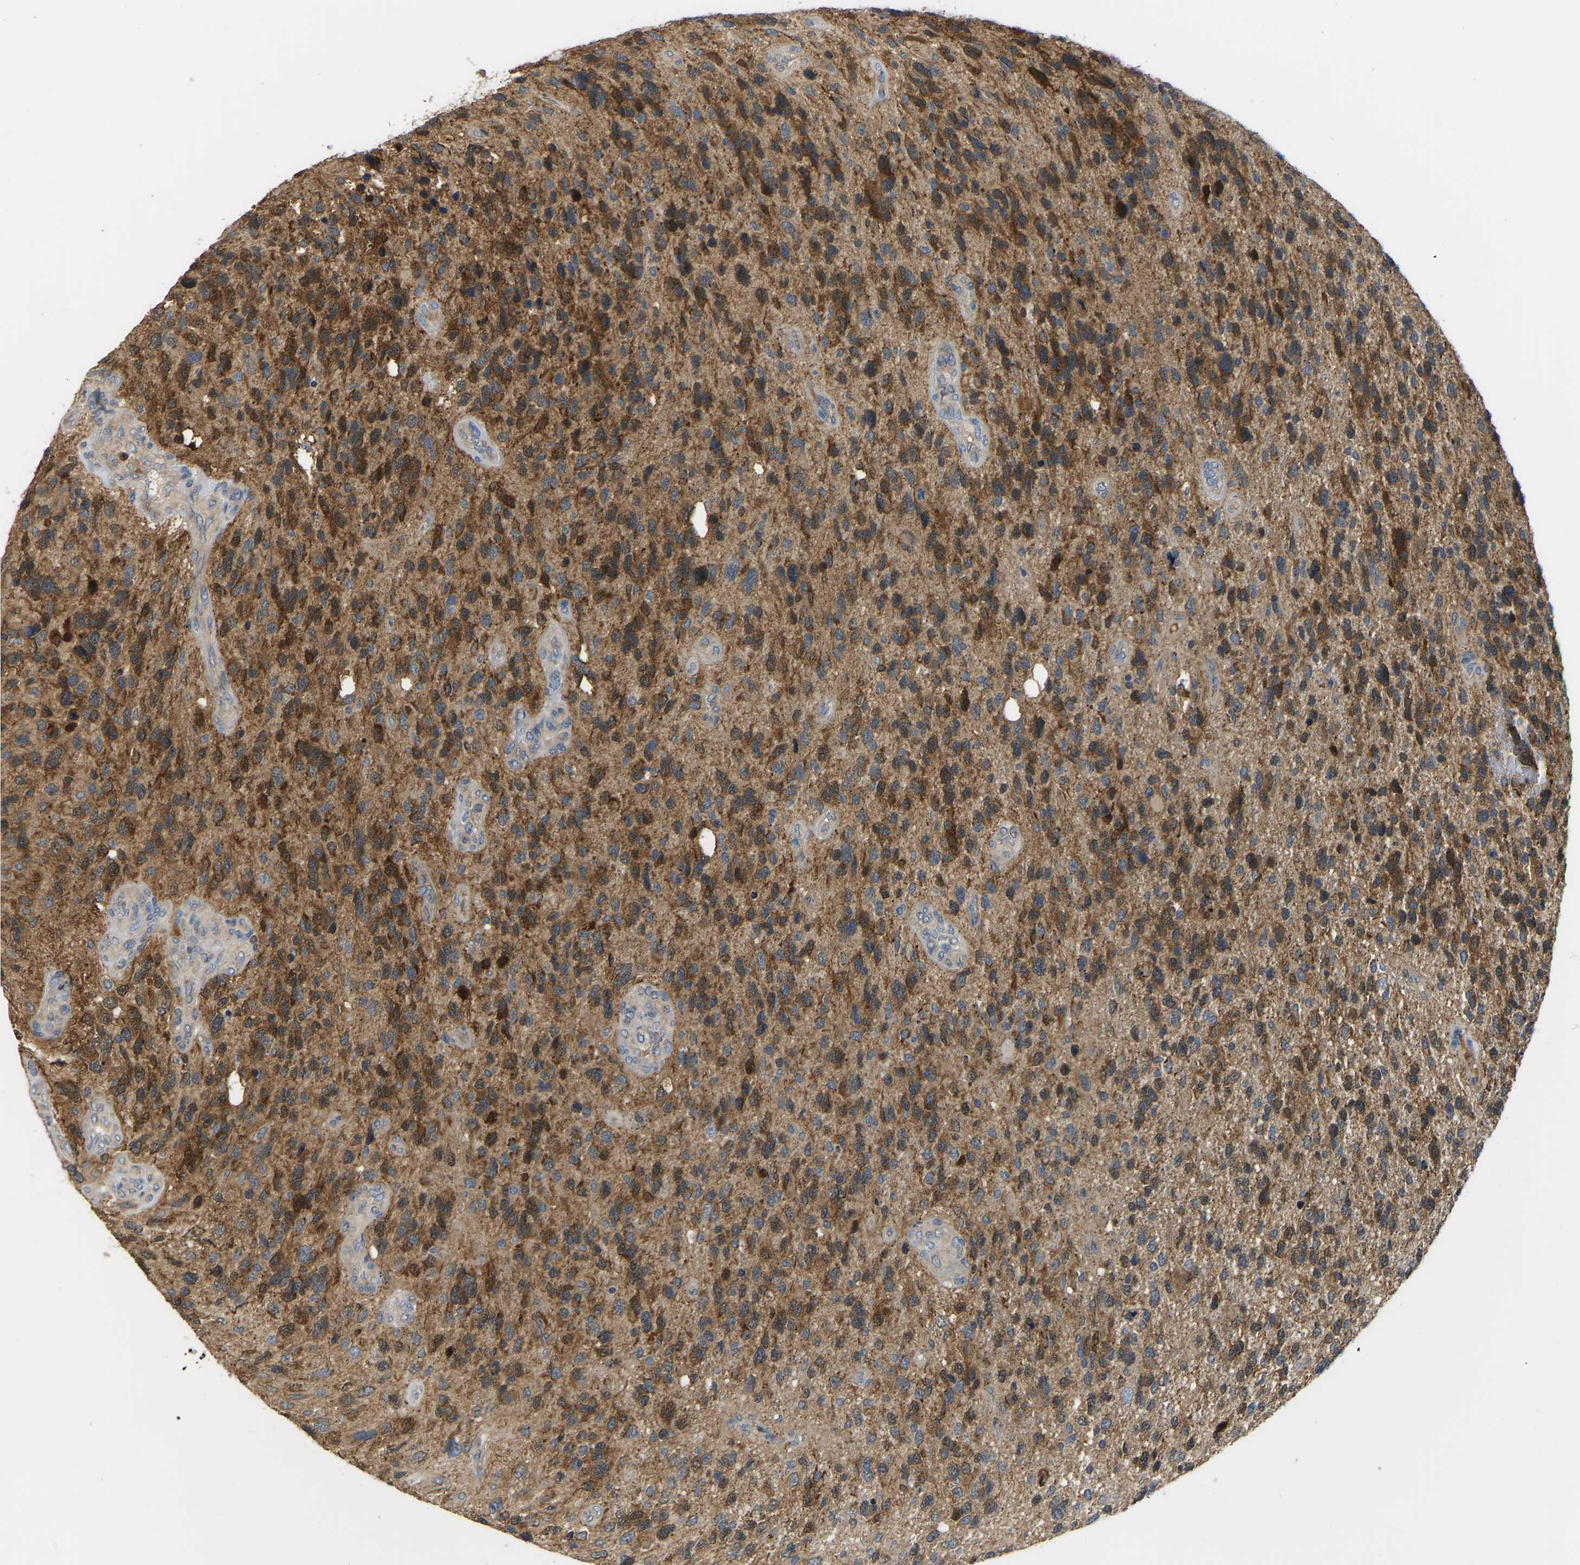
{"staining": {"intensity": "moderate", "quantity": ">75%", "location": "cytoplasmic/membranous"}, "tissue": "glioma", "cell_type": "Tumor cells", "image_type": "cancer", "snomed": [{"axis": "morphology", "description": "Glioma, malignant, High grade"}, {"axis": "topography", "description": "Brain"}], "caption": "Brown immunohistochemical staining in human glioma exhibits moderate cytoplasmic/membranous staining in about >75% of tumor cells.", "gene": "RBP1", "patient": {"sex": "female", "age": 58}}